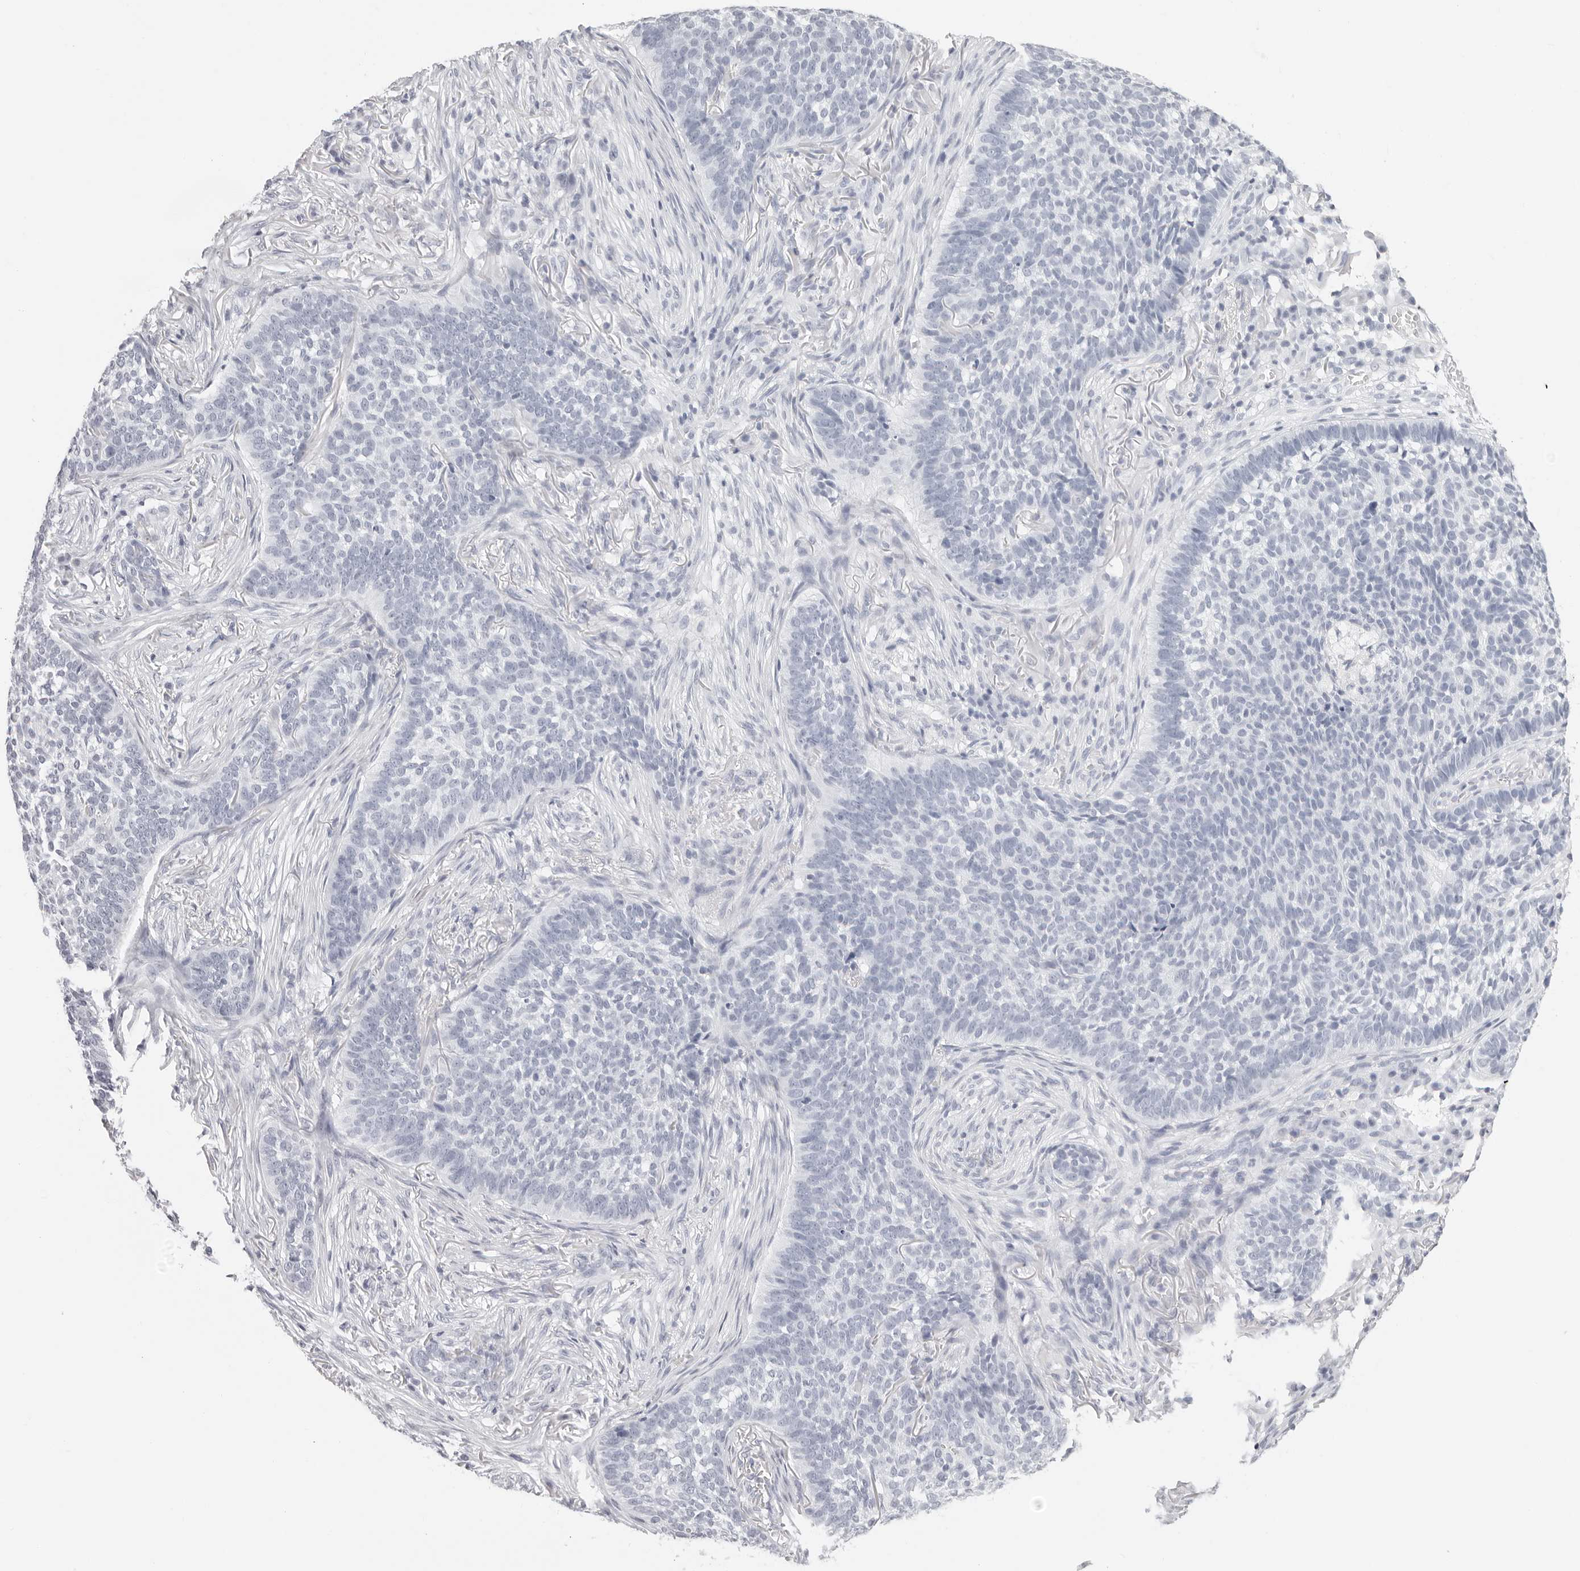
{"staining": {"intensity": "negative", "quantity": "none", "location": "none"}, "tissue": "skin cancer", "cell_type": "Tumor cells", "image_type": "cancer", "snomed": [{"axis": "morphology", "description": "Basal cell carcinoma"}, {"axis": "topography", "description": "Skin"}], "caption": "IHC of human skin basal cell carcinoma demonstrates no positivity in tumor cells. The staining was performed using DAB (3,3'-diaminobenzidine) to visualize the protein expression in brown, while the nuclei were stained in blue with hematoxylin (Magnification: 20x).", "gene": "AGMAT", "patient": {"sex": "male", "age": 85}}